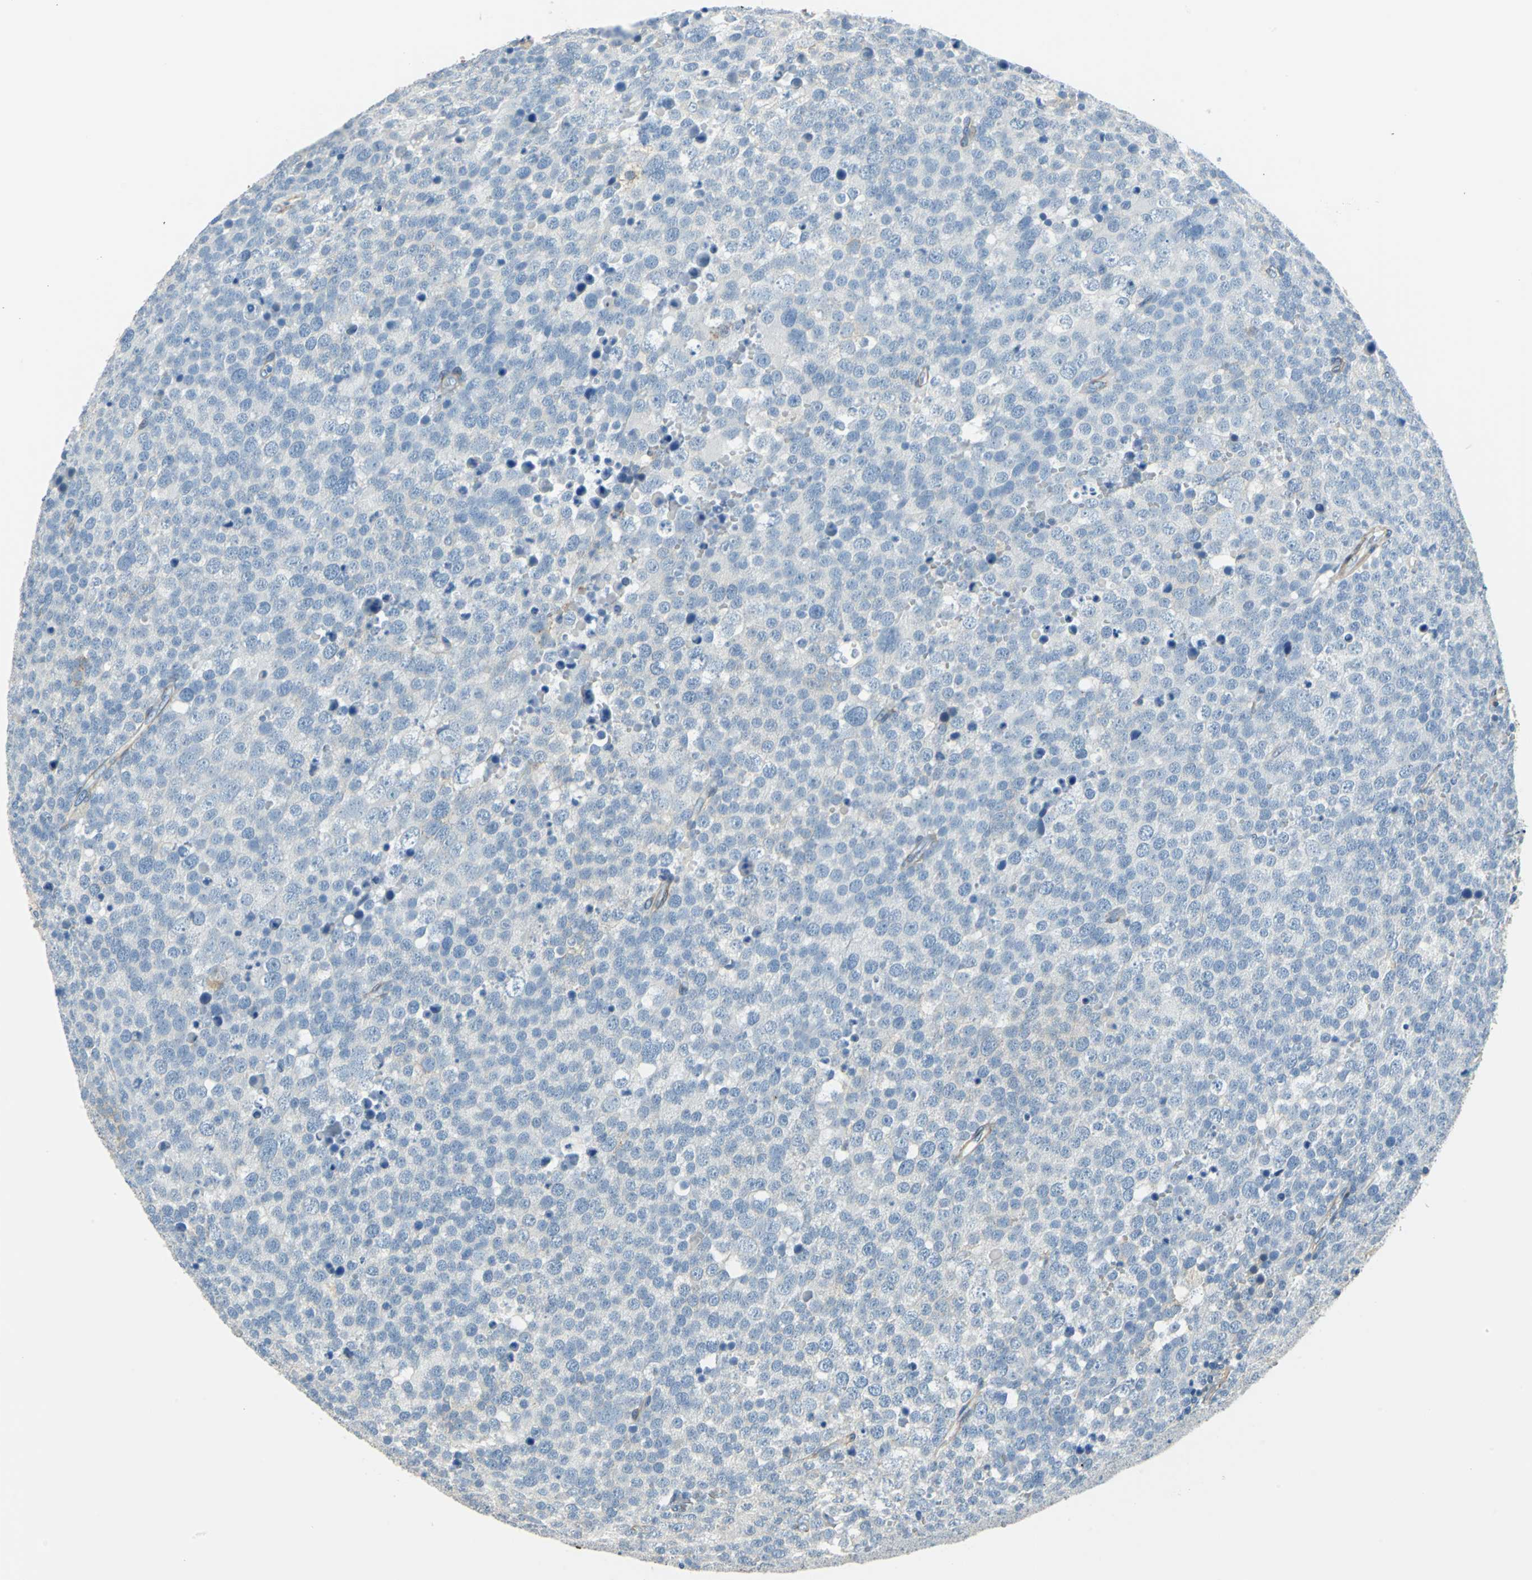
{"staining": {"intensity": "negative", "quantity": "none", "location": "none"}, "tissue": "testis cancer", "cell_type": "Tumor cells", "image_type": "cancer", "snomed": [{"axis": "morphology", "description": "Seminoma, NOS"}, {"axis": "topography", "description": "Testis"}], "caption": "Tumor cells show no significant protein positivity in seminoma (testis). (Stains: DAB (3,3'-diaminobenzidine) immunohistochemistry (IHC) with hematoxylin counter stain, Microscopy: brightfield microscopy at high magnification).", "gene": "AKAP12", "patient": {"sex": "male", "age": 71}}